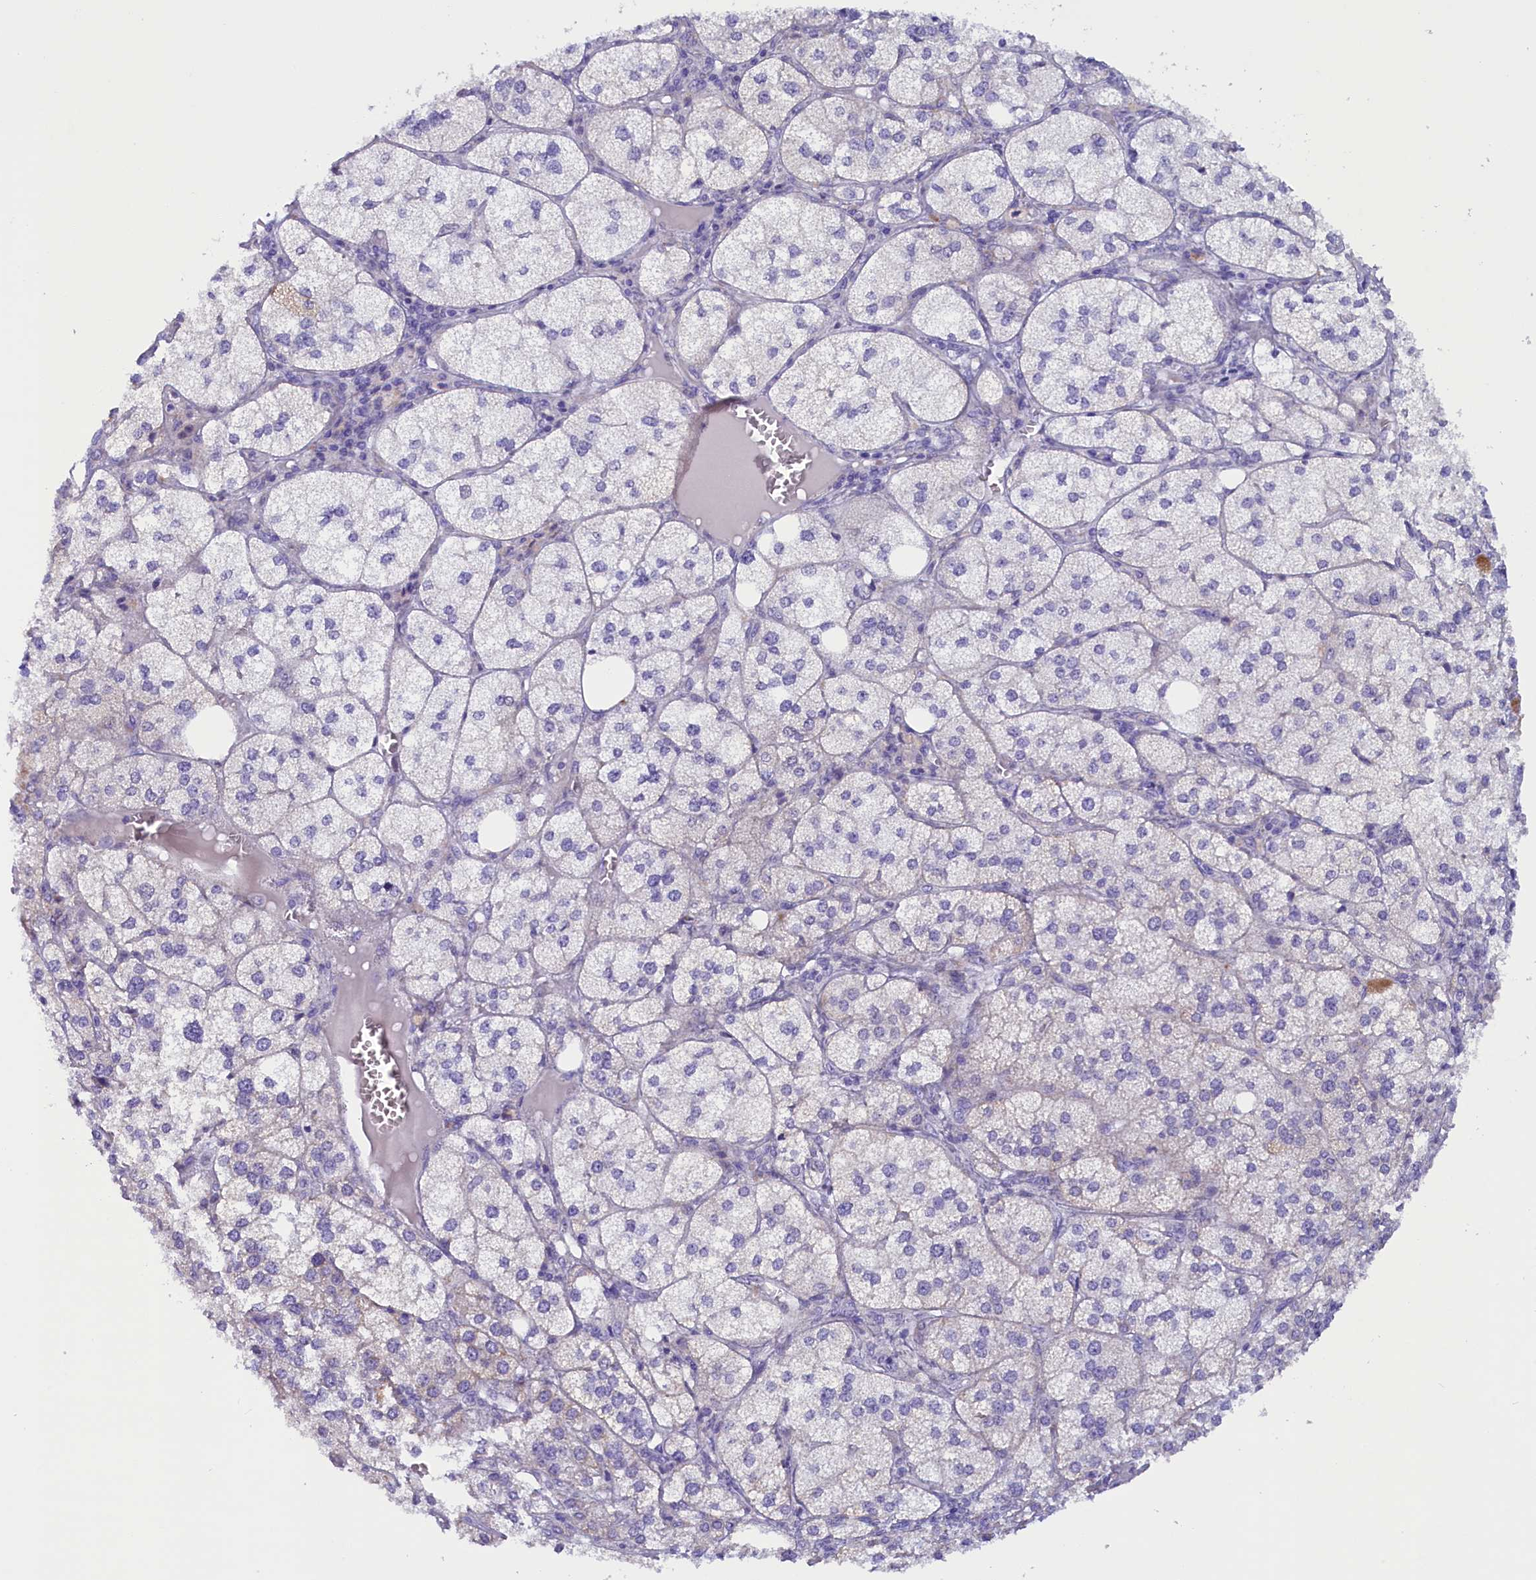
{"staining": {"intensity": "moderate", "quantity": "25%-75%", "location": "cytoplasmic/membranous"}, "tissue": "adrenal gland", "cell_type": "Glandular cells", "image_type": "normal", "snomed": [{"axis": "morphology", "description": "Normal tissue, NOS"}, {"axis": "topography", "description": "Adrenal gland"}], "caption": "Glandular cells demonstrate medium levels of moderate cytoplasmic/membranous expression in about 25%-75% of cells in normal human adrenal gland. Using DAB (brown) and hematoxylin (blue) stains, captured at high magnification using brightfield microscopy.", "gene": "RTTN", "patient": {"sex": "female", "age": 61}}